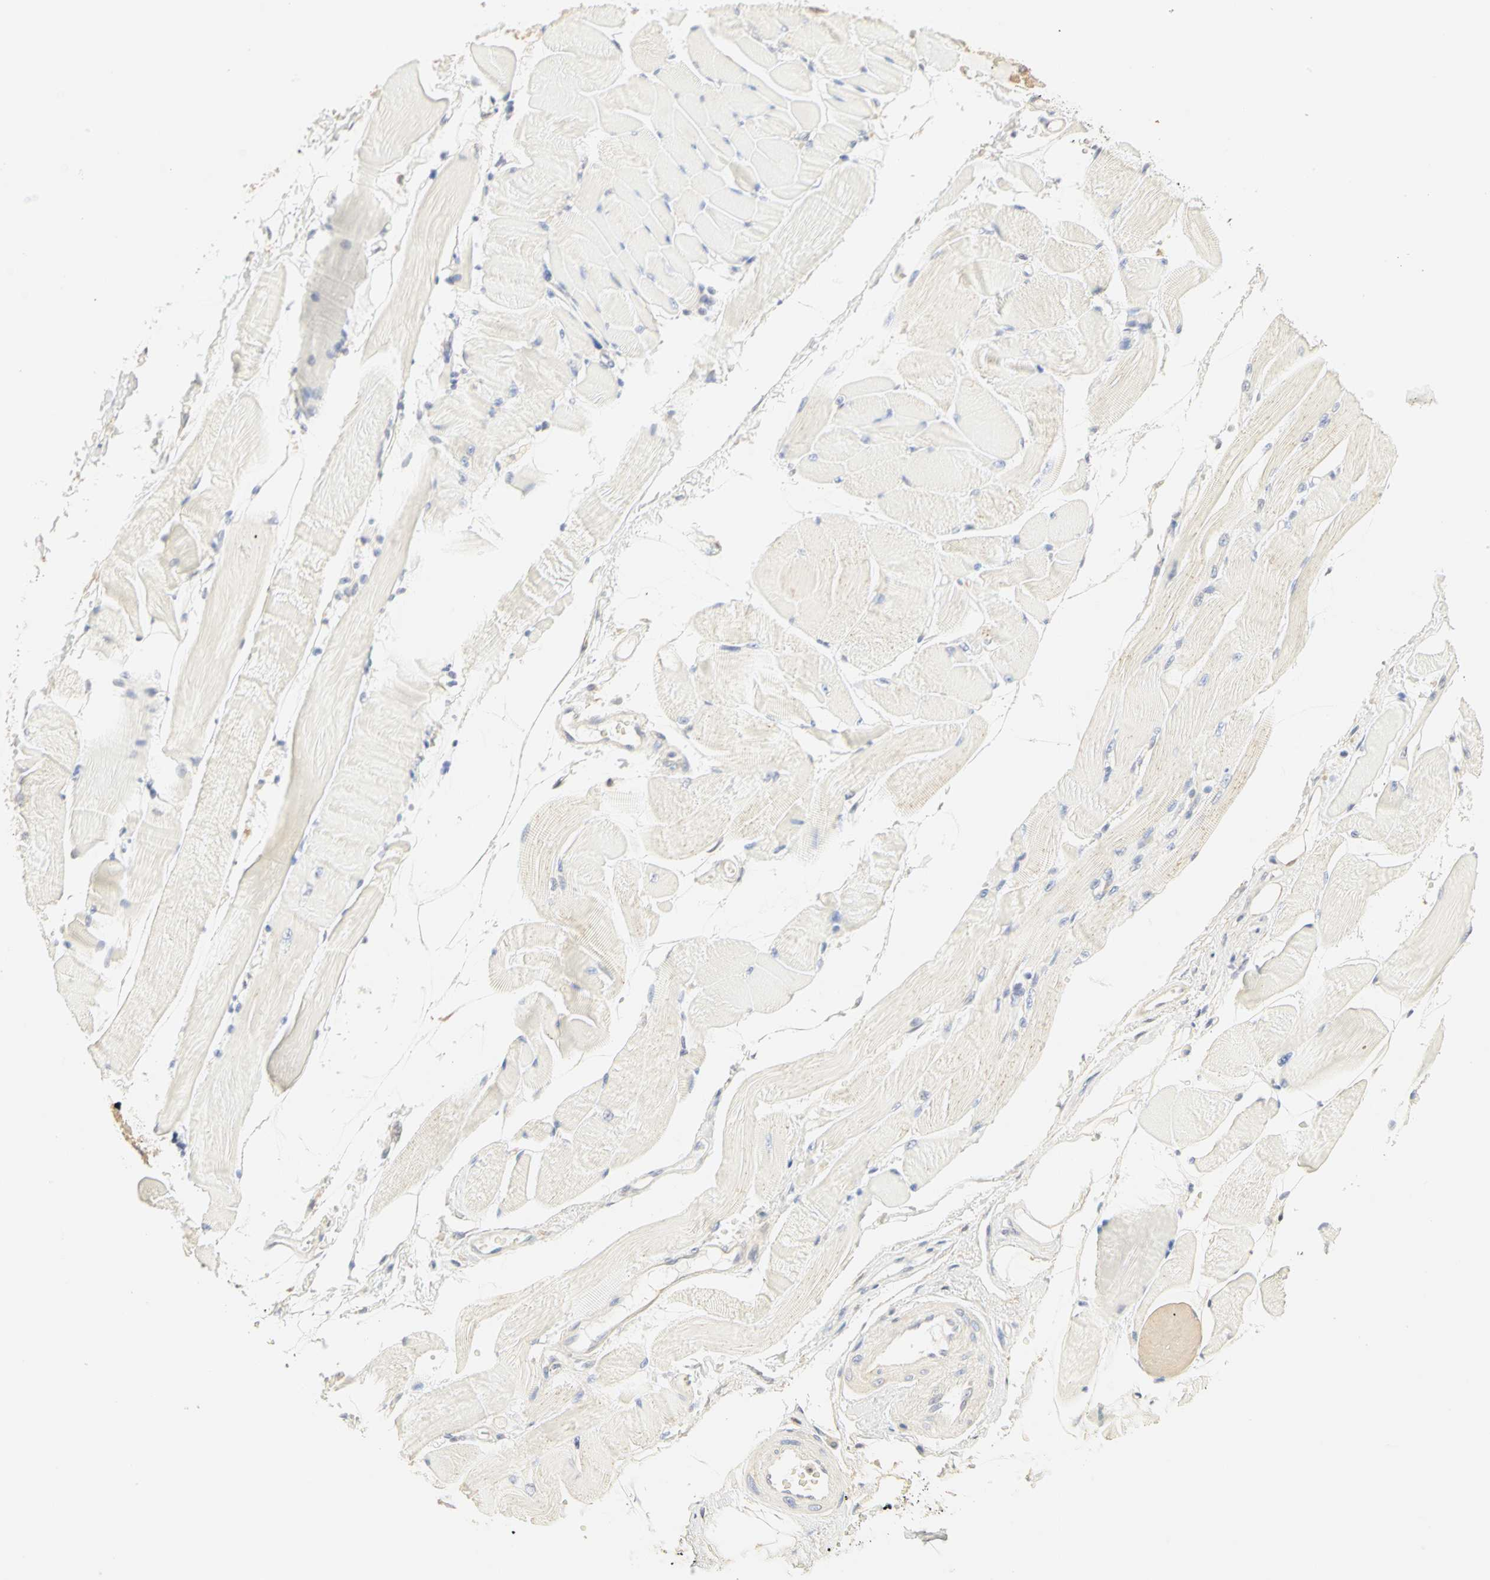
{"staining": {"intensity": "weak", "quantity": "25%-75%", "location": "cytoplasmic/membranous"}, "tissue": "skeletal muscle", "cell_type": "Myocytes", "image_type": "normal", "snomed": [{"axis": "morphology", "description": "Normal tissue, NOS"}, {"axis": "topography", "description": "Skeletal muscle"}, {"axis": "topography", "description": "Peripheral nerve tissue"}], "caption": "Skeletal muscle stained for a protein demonstrates weak cytoplasmic/membranous positivity in myocytes. The staining was performed using DAB, with brown indicating positive protein expression. Nuclei are stained blue with hematoxylin.", "gene": "GNRH2", "patient": {"sex": "female", "age": 84}}